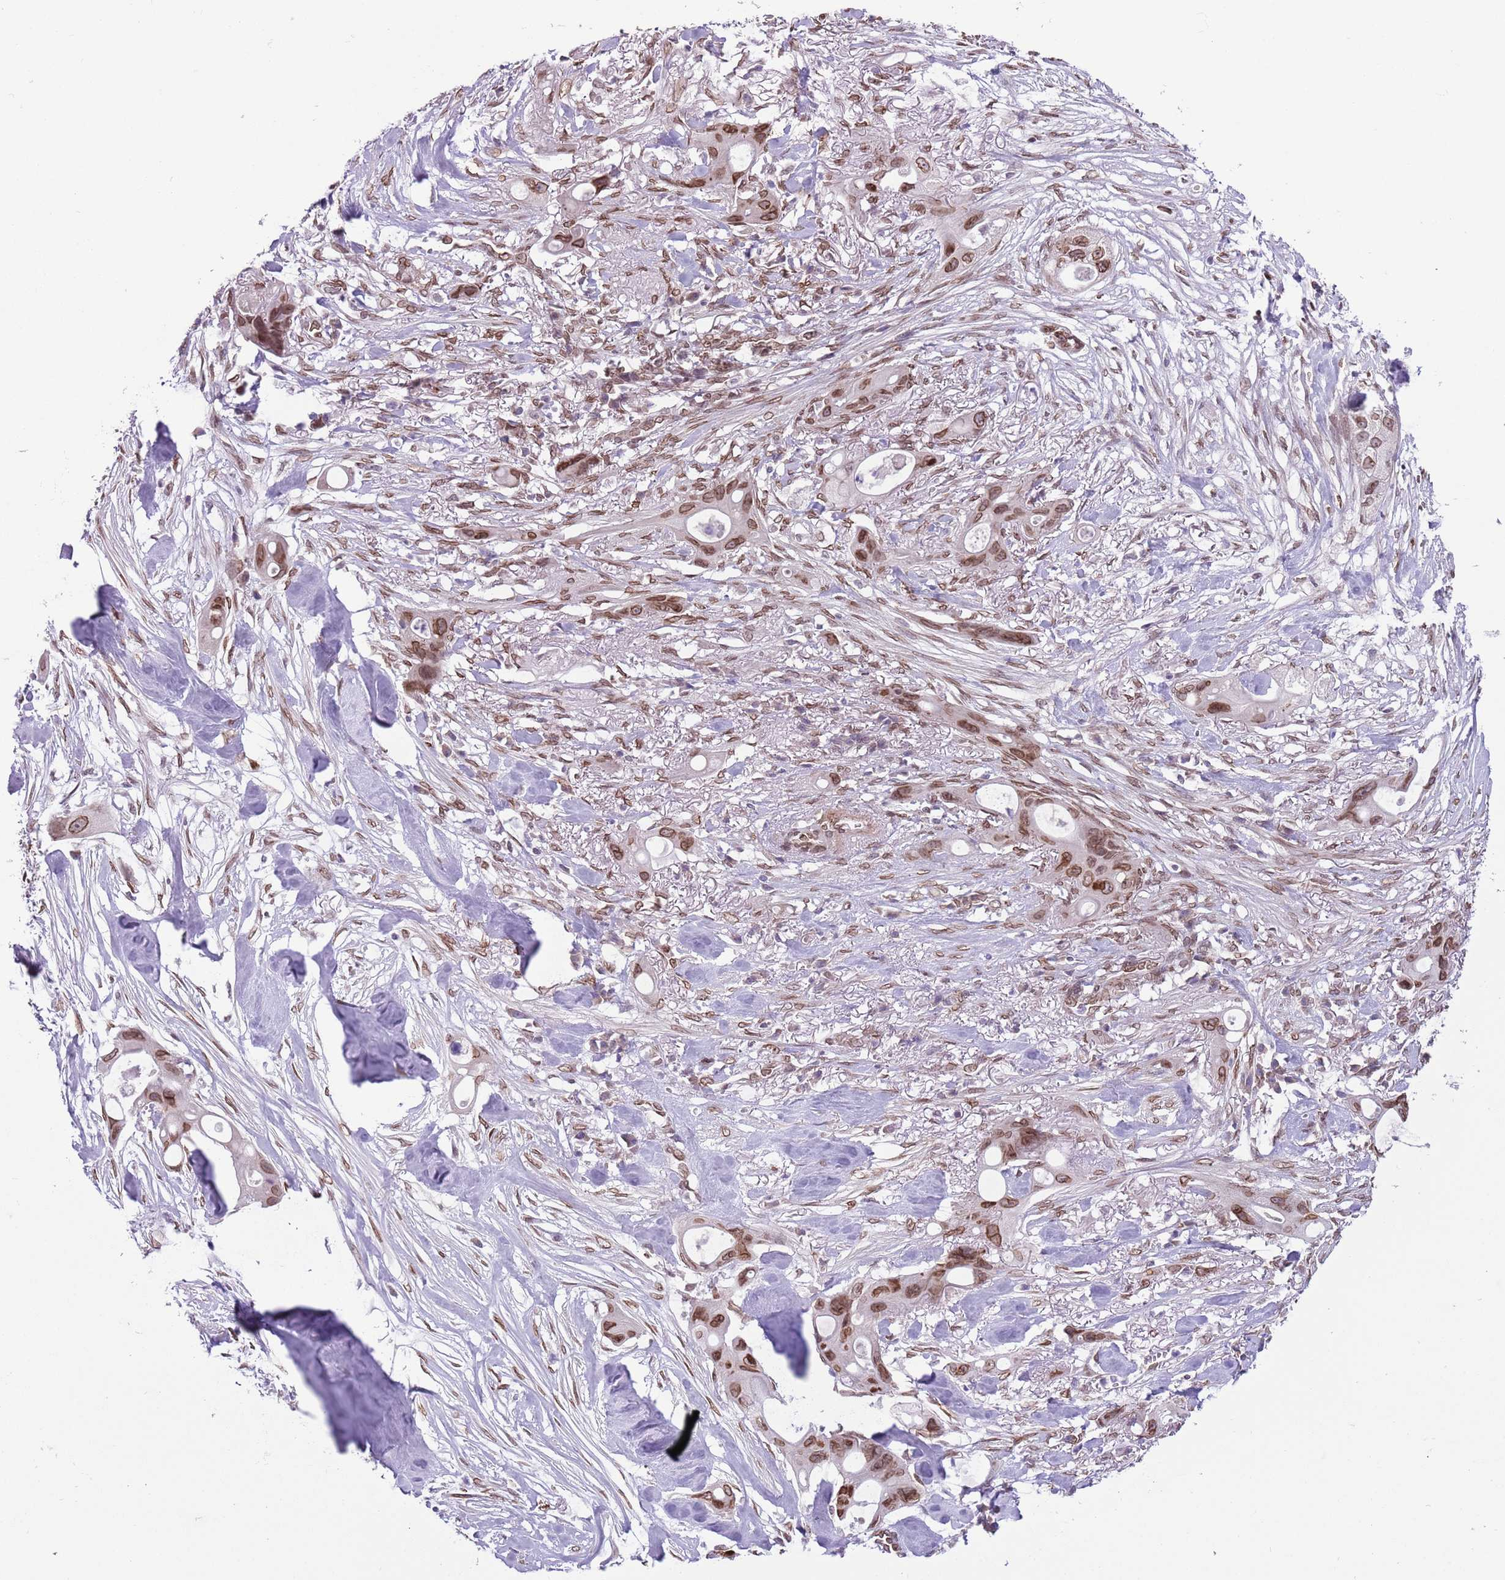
{"staining": {"intensity": "moderate", "quantity": ">75%", "location": "cytoplasmic/membranous,nuclear"}, "tissue": "ovarian cancer", "cell_type": "Tumor cells", "image_type": "cancer", "snomed": [{"axis": "morphology", "description": "Cystadenocarcinoma, mucinous, NOS"}, {"axis": "topography", "description": "Ovary"}], "caption": "Protein staining exhibits moderate cytoplasmic/membranous and nuclear positivity in about >75% of tumor cells in ovarian cancer. Using DAB (brown) and hematoxylin (blue) stains, captured at high magnification using brightfield microscopy.", "gene": "ZGLP1", "patient": {"sex": "female", "age": 70}}